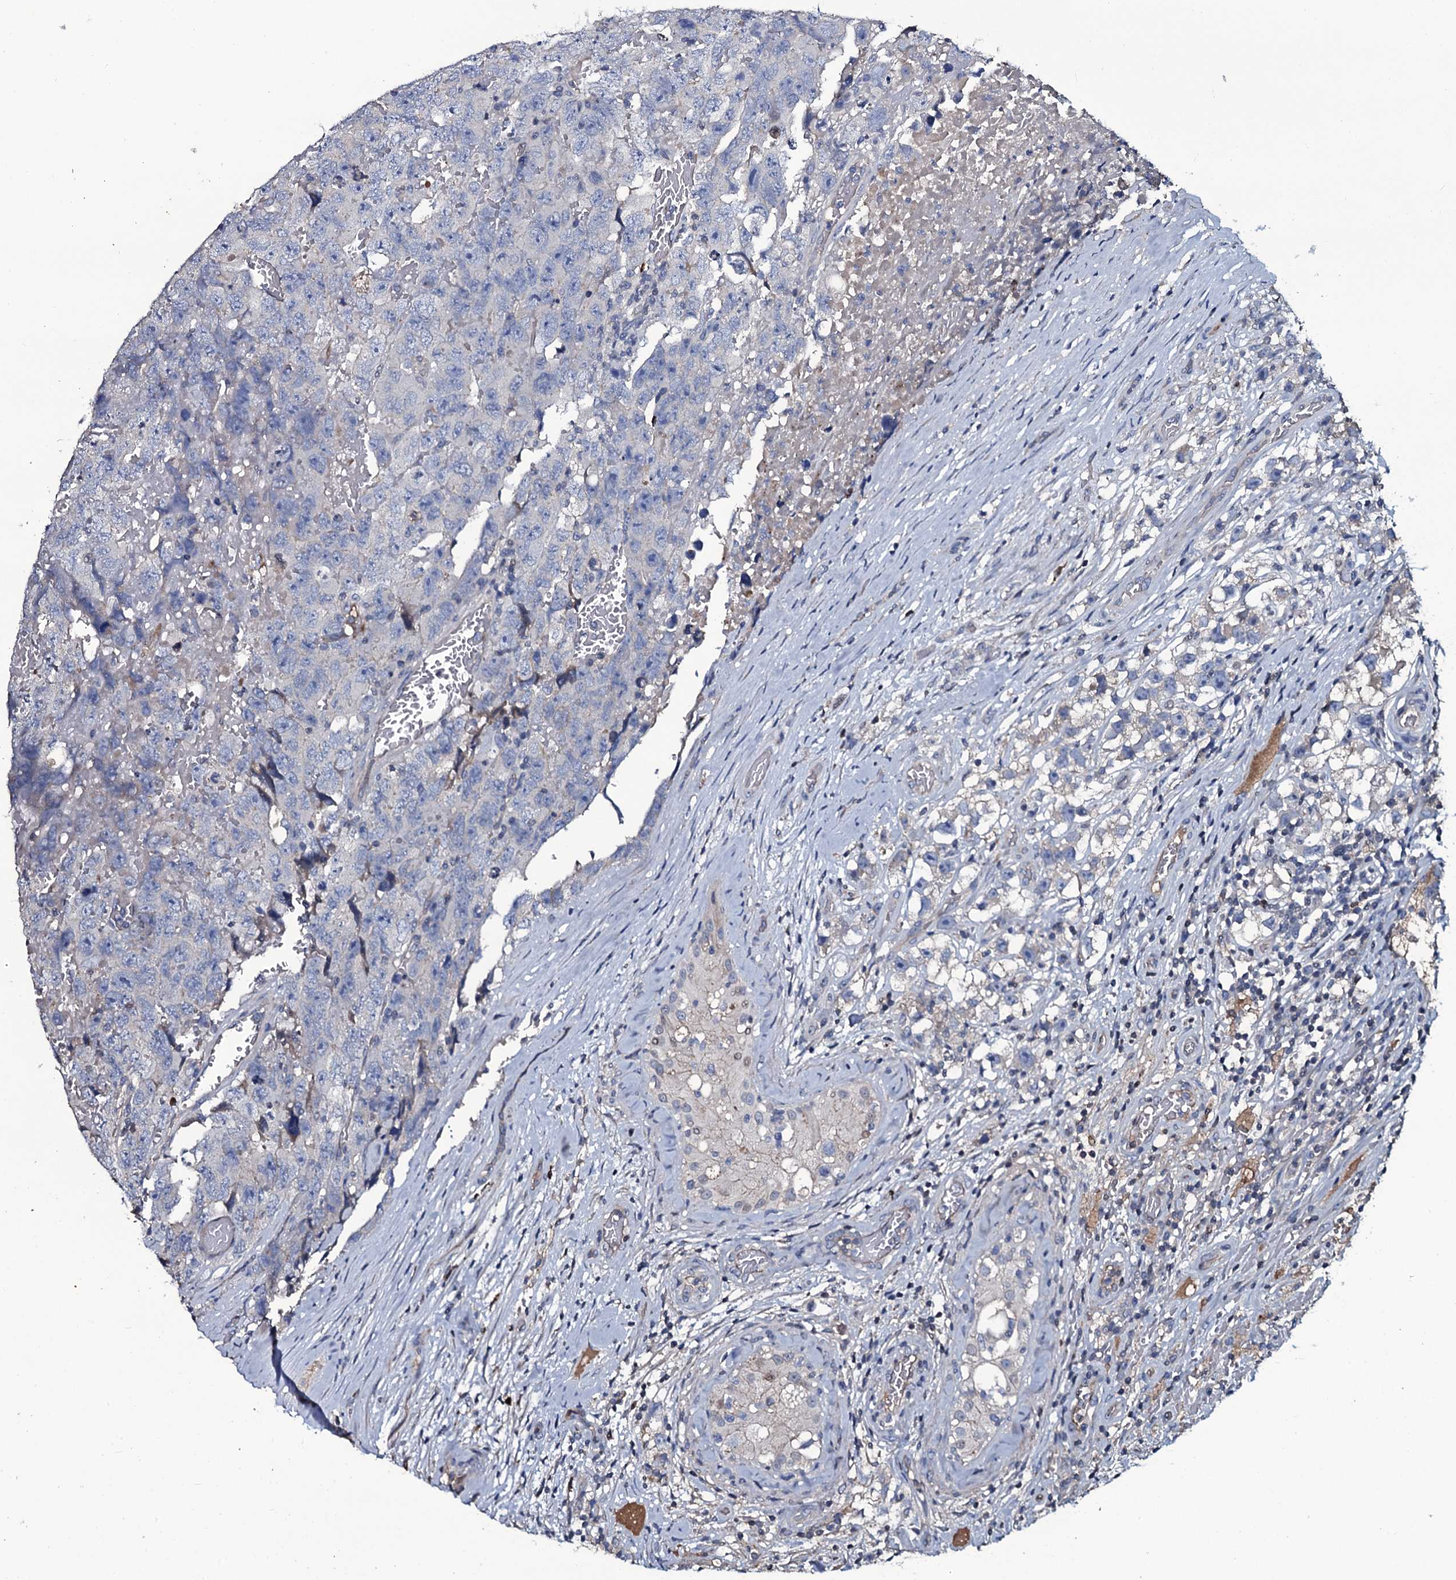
{"staining": {"intensity": "negative", "quantity": "none", "location": "none"}, "tissue": "testis cancer", "cell_type": "Tumor cells", "image_type": "cancer", "snomed": [{"axis": "morphology", "description": "Carcinoma, Embryonal, NOS"}, {"axis": "topography", "description": "Testis"}], "caption": "Testis embryonal carcinoma was stained to show a protein in brown. There is no significant expression in tumor cells.", "gene": "LYG2", "patient": {"sex": "male", "age": 45}}